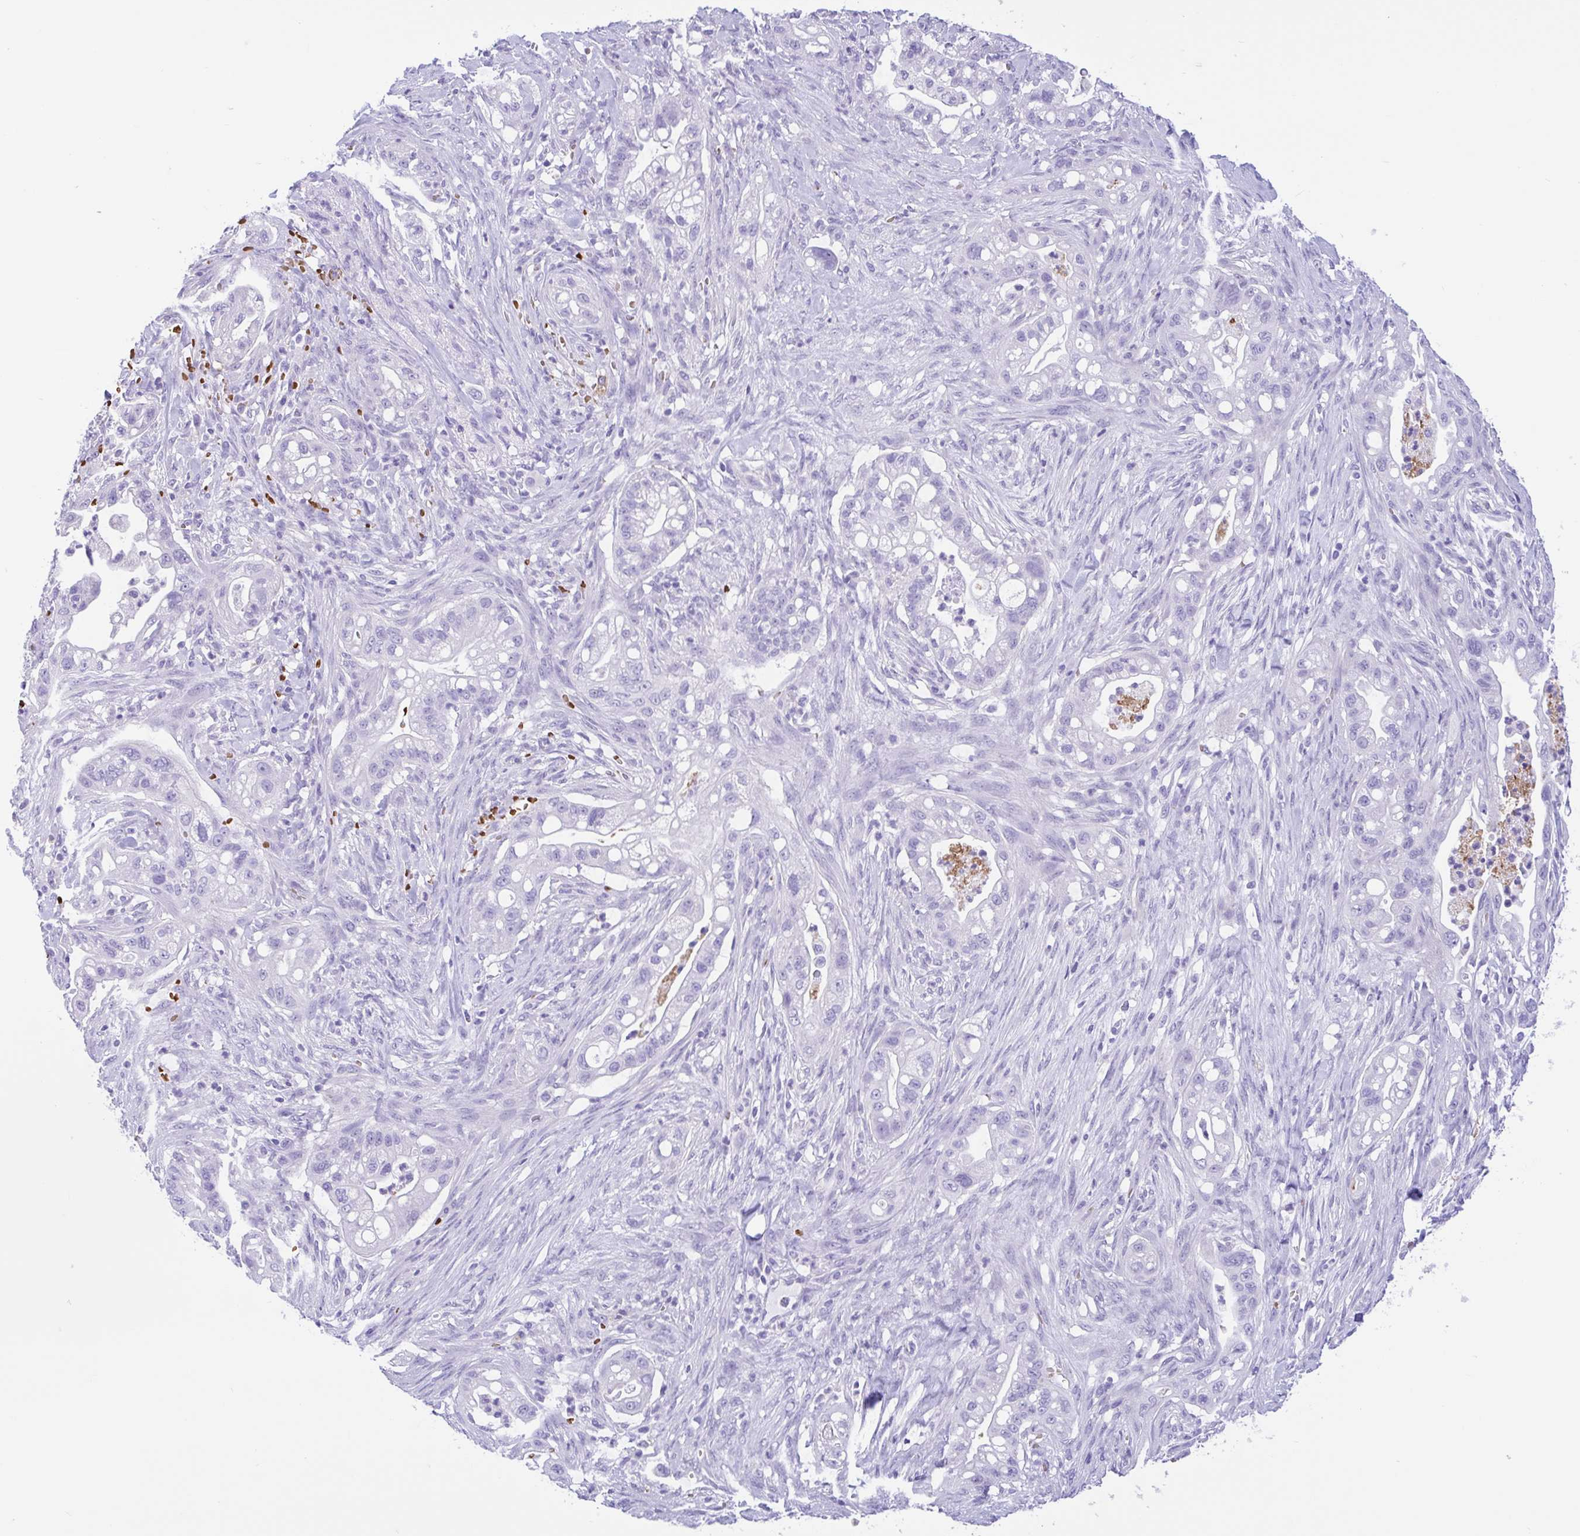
{"staining": {"intensity": "negative", "quantity": "none", "location": "none"}, "tissue": "pancreatic cancer", "cell_type": "Tumor cells", "image_type": "cancer", "snomed": [{"axis": "morphology", "description": "Adenocarcinoma, NOS"}, {"axis": "topography", "description": "Pancreas"}], "caption": "IHC of pancreatic adenocarcinoma reveals no staining in tumor cells.", "gene": "TMEM79", "patient": {"sex": "male", "age": 44}}